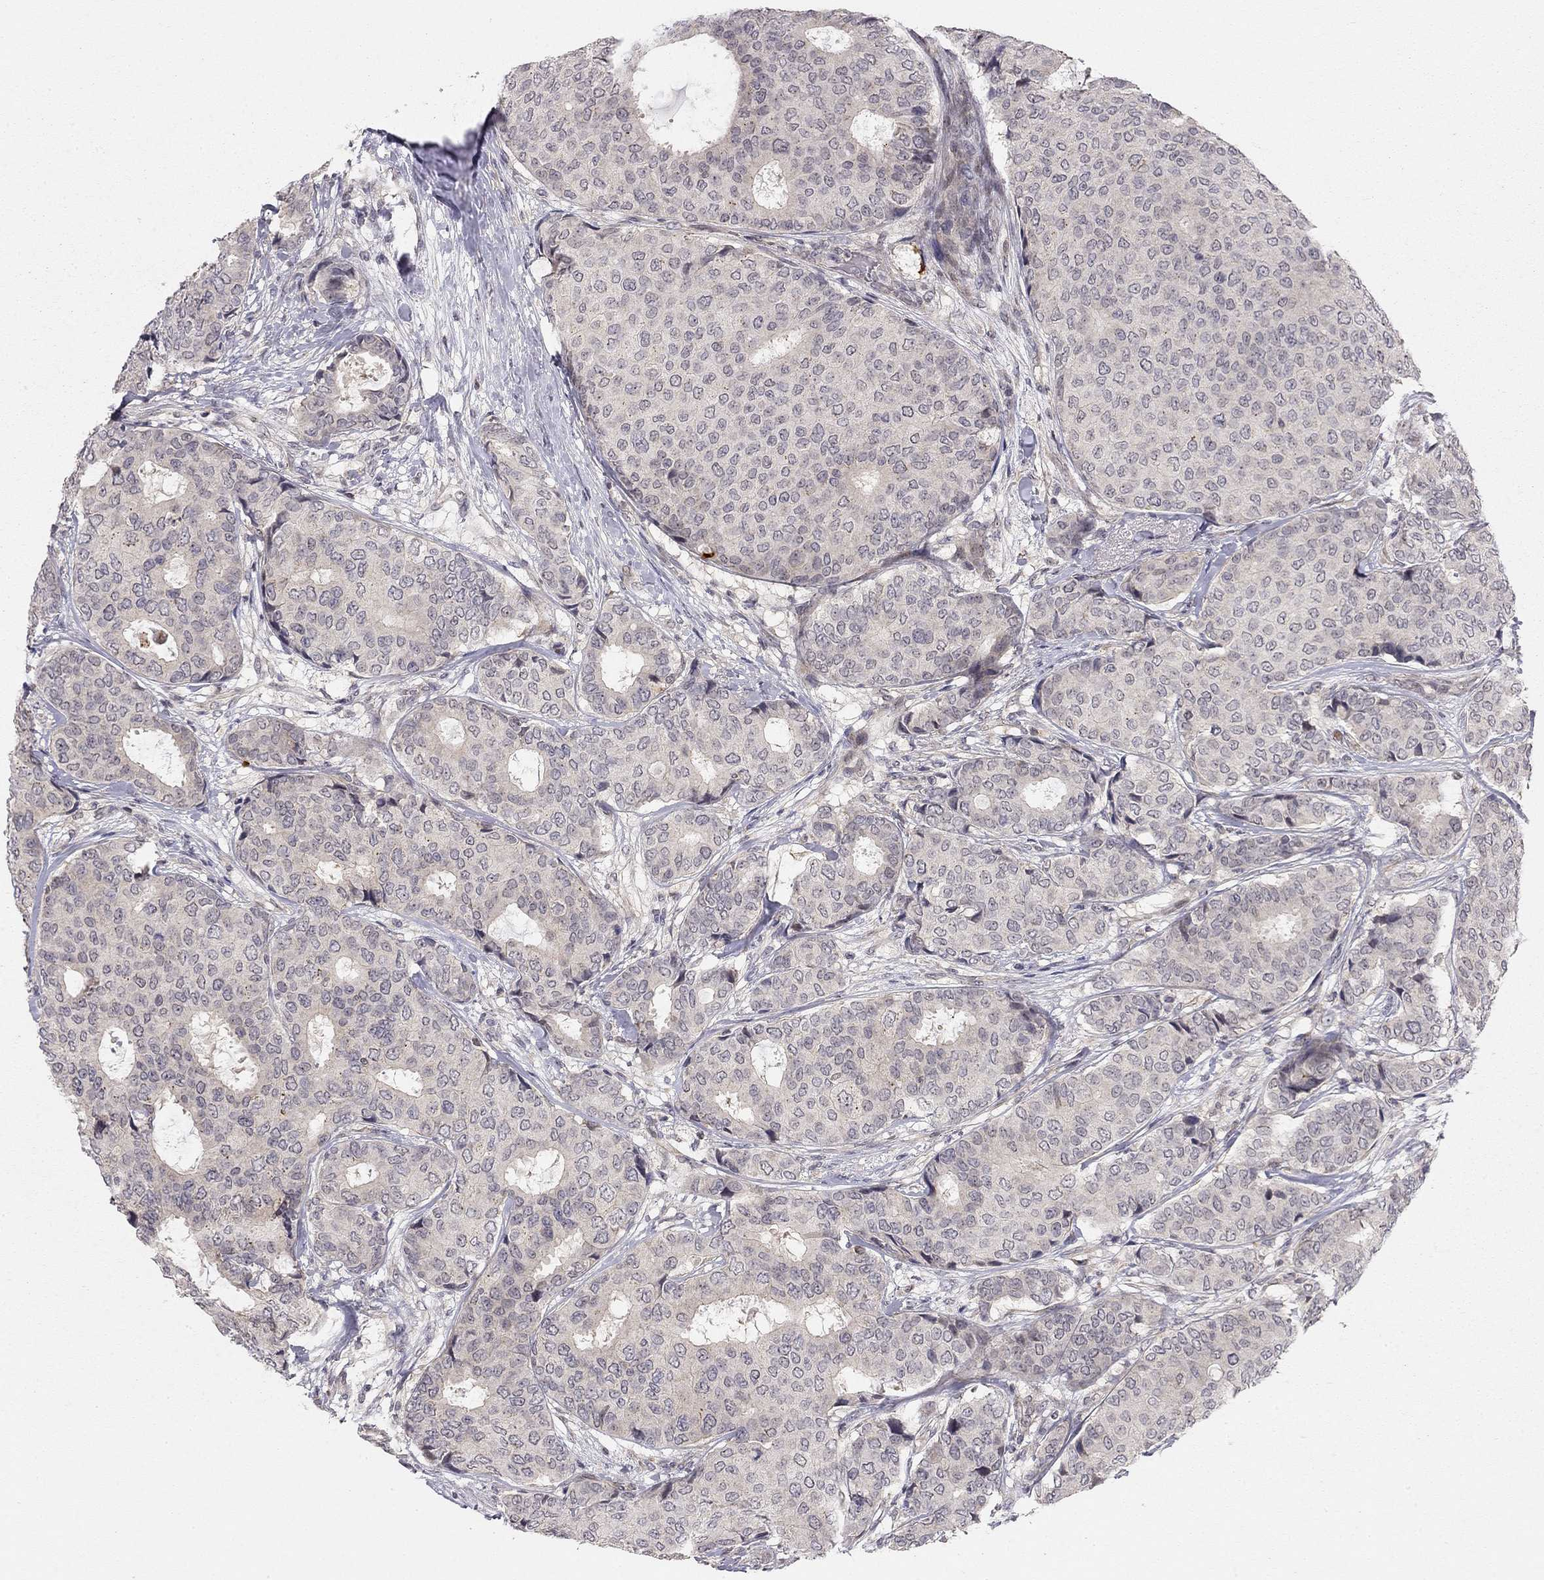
{"staining": {"intensity": "negative", "quantity": "none", "location": "none"}, "tissue": "breast cancer", "cell_type": "Tumor cells", "image_type": "cancer", "snomed": [{"axis": "morphology", "description": "Duct carcinoma"}, {"axis": "topography", "description": "Breast"}], "caption": "IHC photomicrograph of breast cancer (invasive ductal carcinoma) stained for a protein (brown), which demonstrates no expression in tumor cells.", "gene": "STXBP6", "patient": {"sex": "female", "age": 75}}